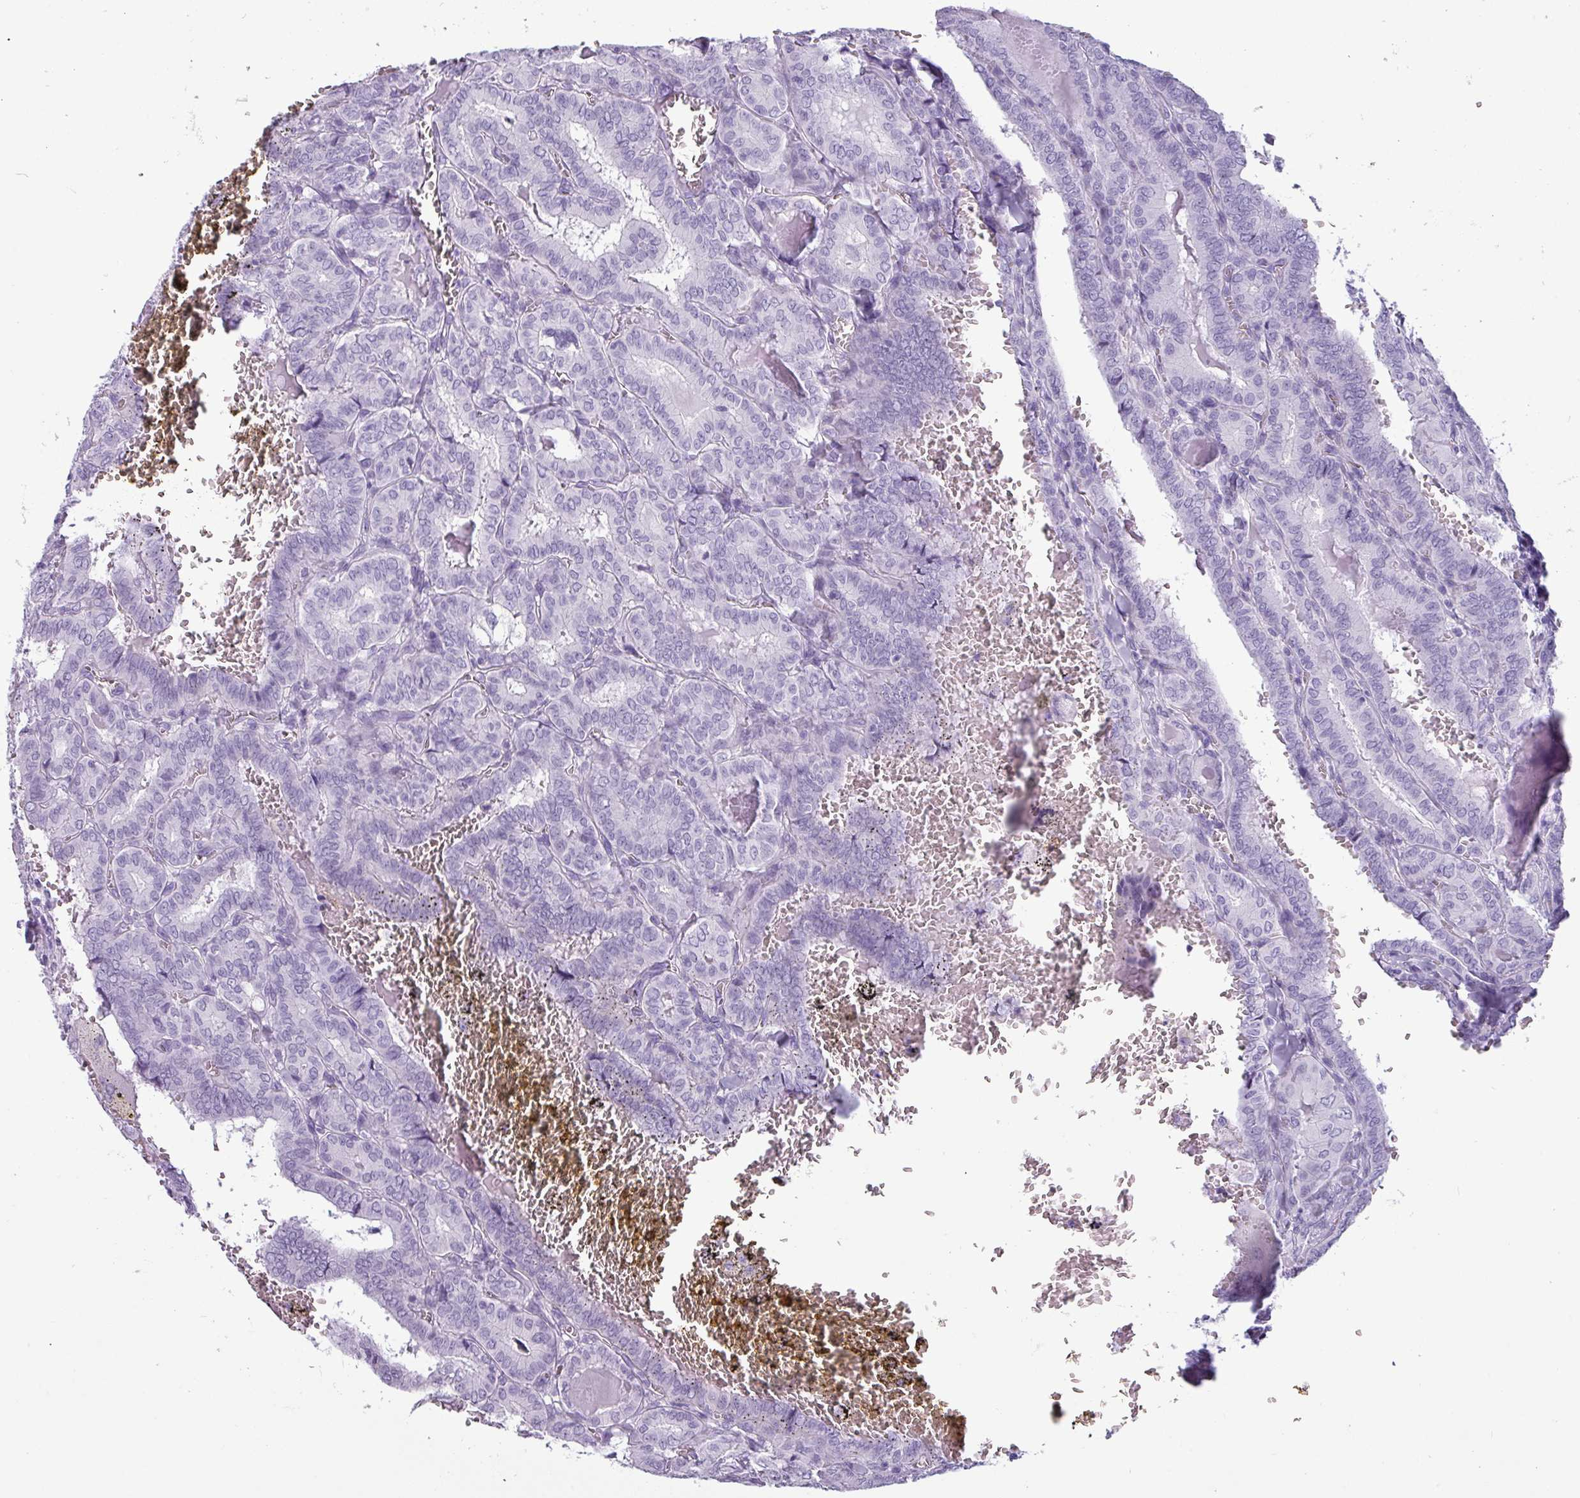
{"staining": {"intensity": "negative", "quantity": "none", "location": "none"}, "tissue": "thyroid cancer", "cell_type": "Tumor cells", "image_type": "cancer", "snomed": [{"axis": "morphology", "description": "Papillary adenocarcinoma, NOS"}, {"axis": "topography", "description": "Thyroid gland"}], "caption": "The photomicrograph demonstrates no staining of tumor cells in thyroid cancer.", "gene": "CRYBB2", "patient": {"sex": "female", "age": 72}}